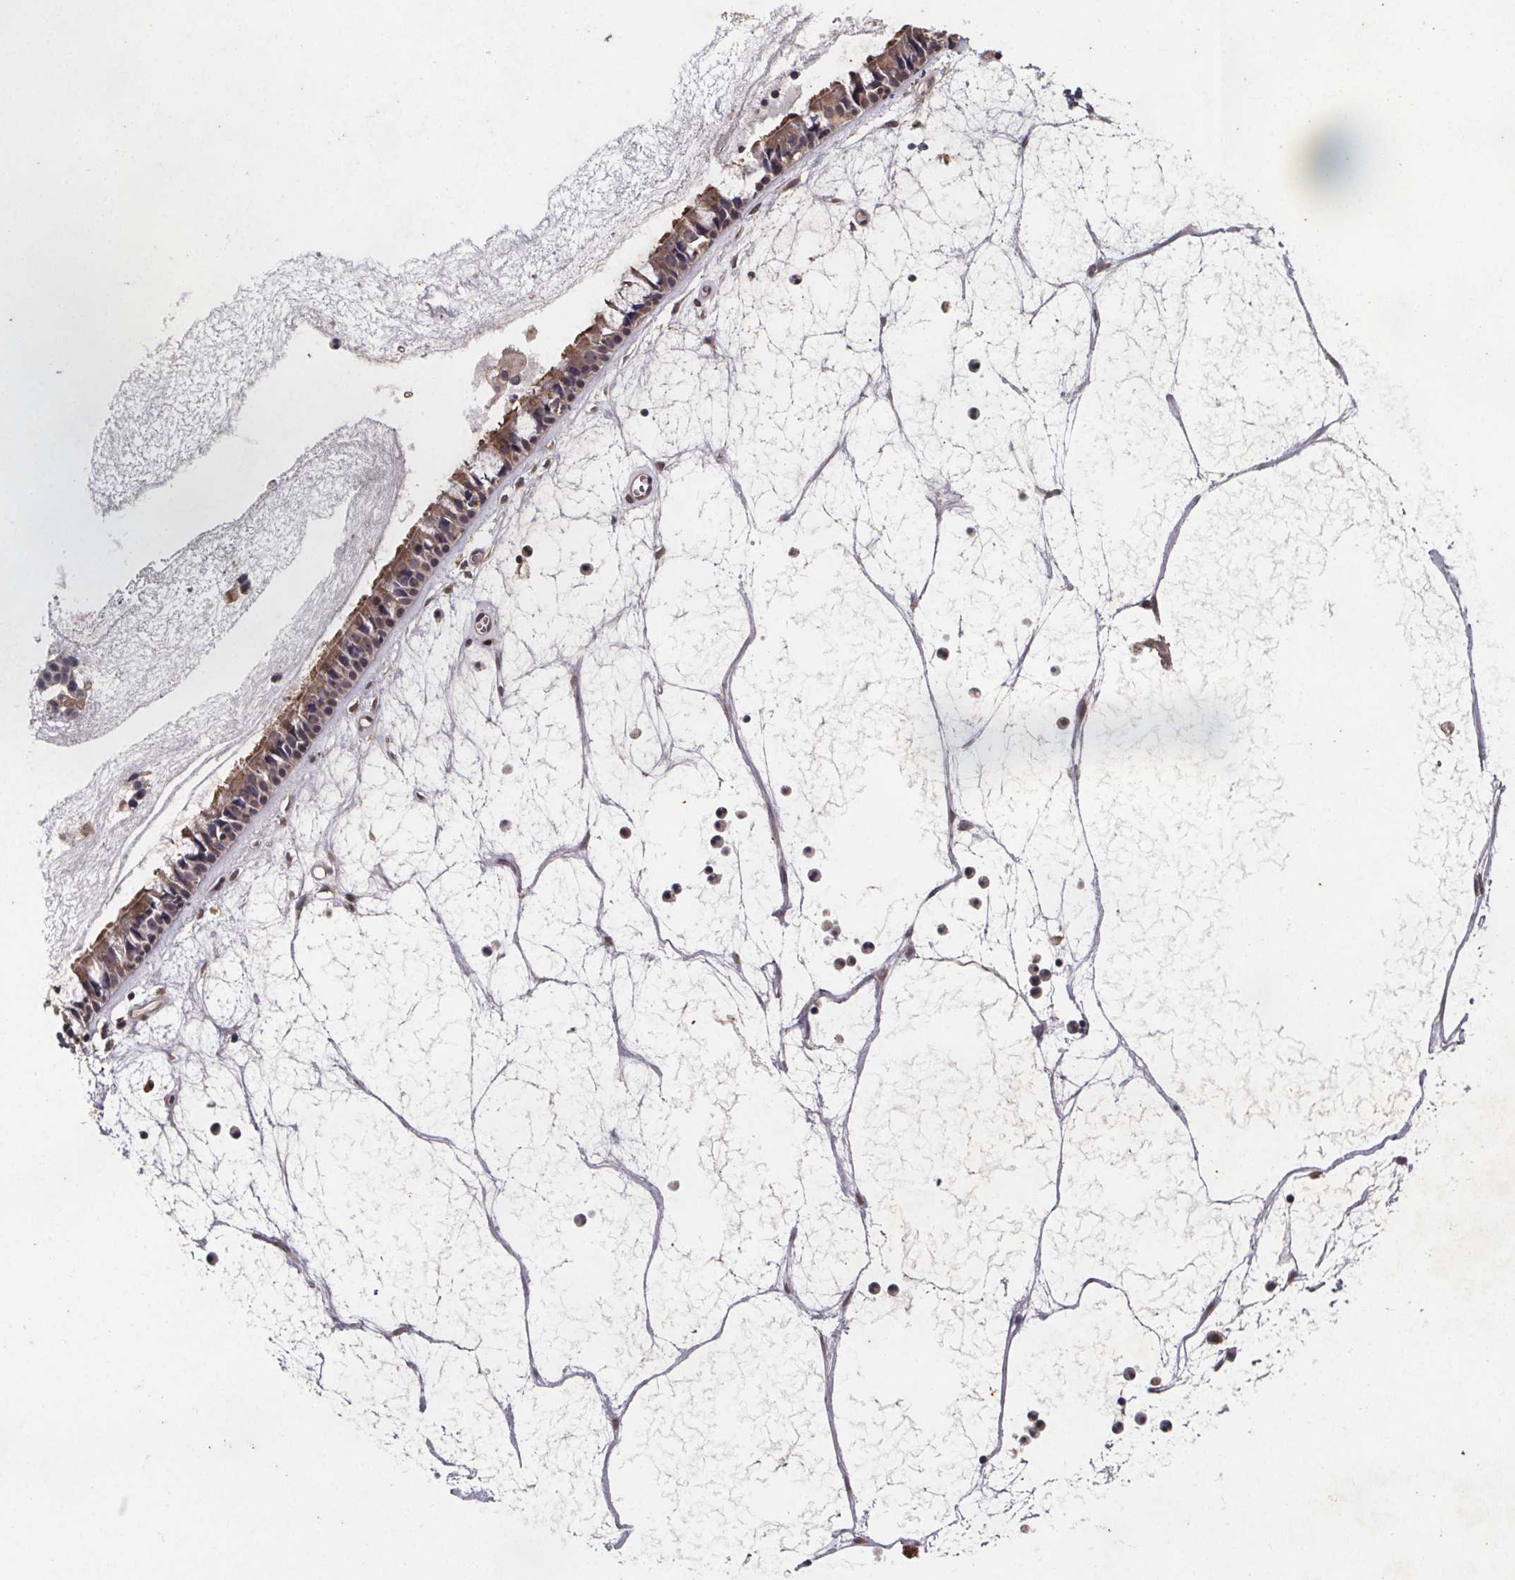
{"staining": {"intensity": "moderate", "quantity": ">75%", "location": "cytoplasmic/membranous"}, "tissue": "nasopharynx", "cell_type": "Respiratory epithelial cells", "image_type": "normal", "snomed": [{"axis": "morphology", "description": "Normal tissue, NOS"}, {"axis": "topography", "description": "Nasopharynx"}], "caption": "The photomicrograph demonstrates a brown stain indicating the presence of a protein in the cytoplasmic/membranous of respiratory epithelial cells in nasopharynx. Ihc stains the protein of interest in brown and the nuclei are stained blue.", "gene": "PIERCE2", "patient": {"sex": "male", "age": 31}}